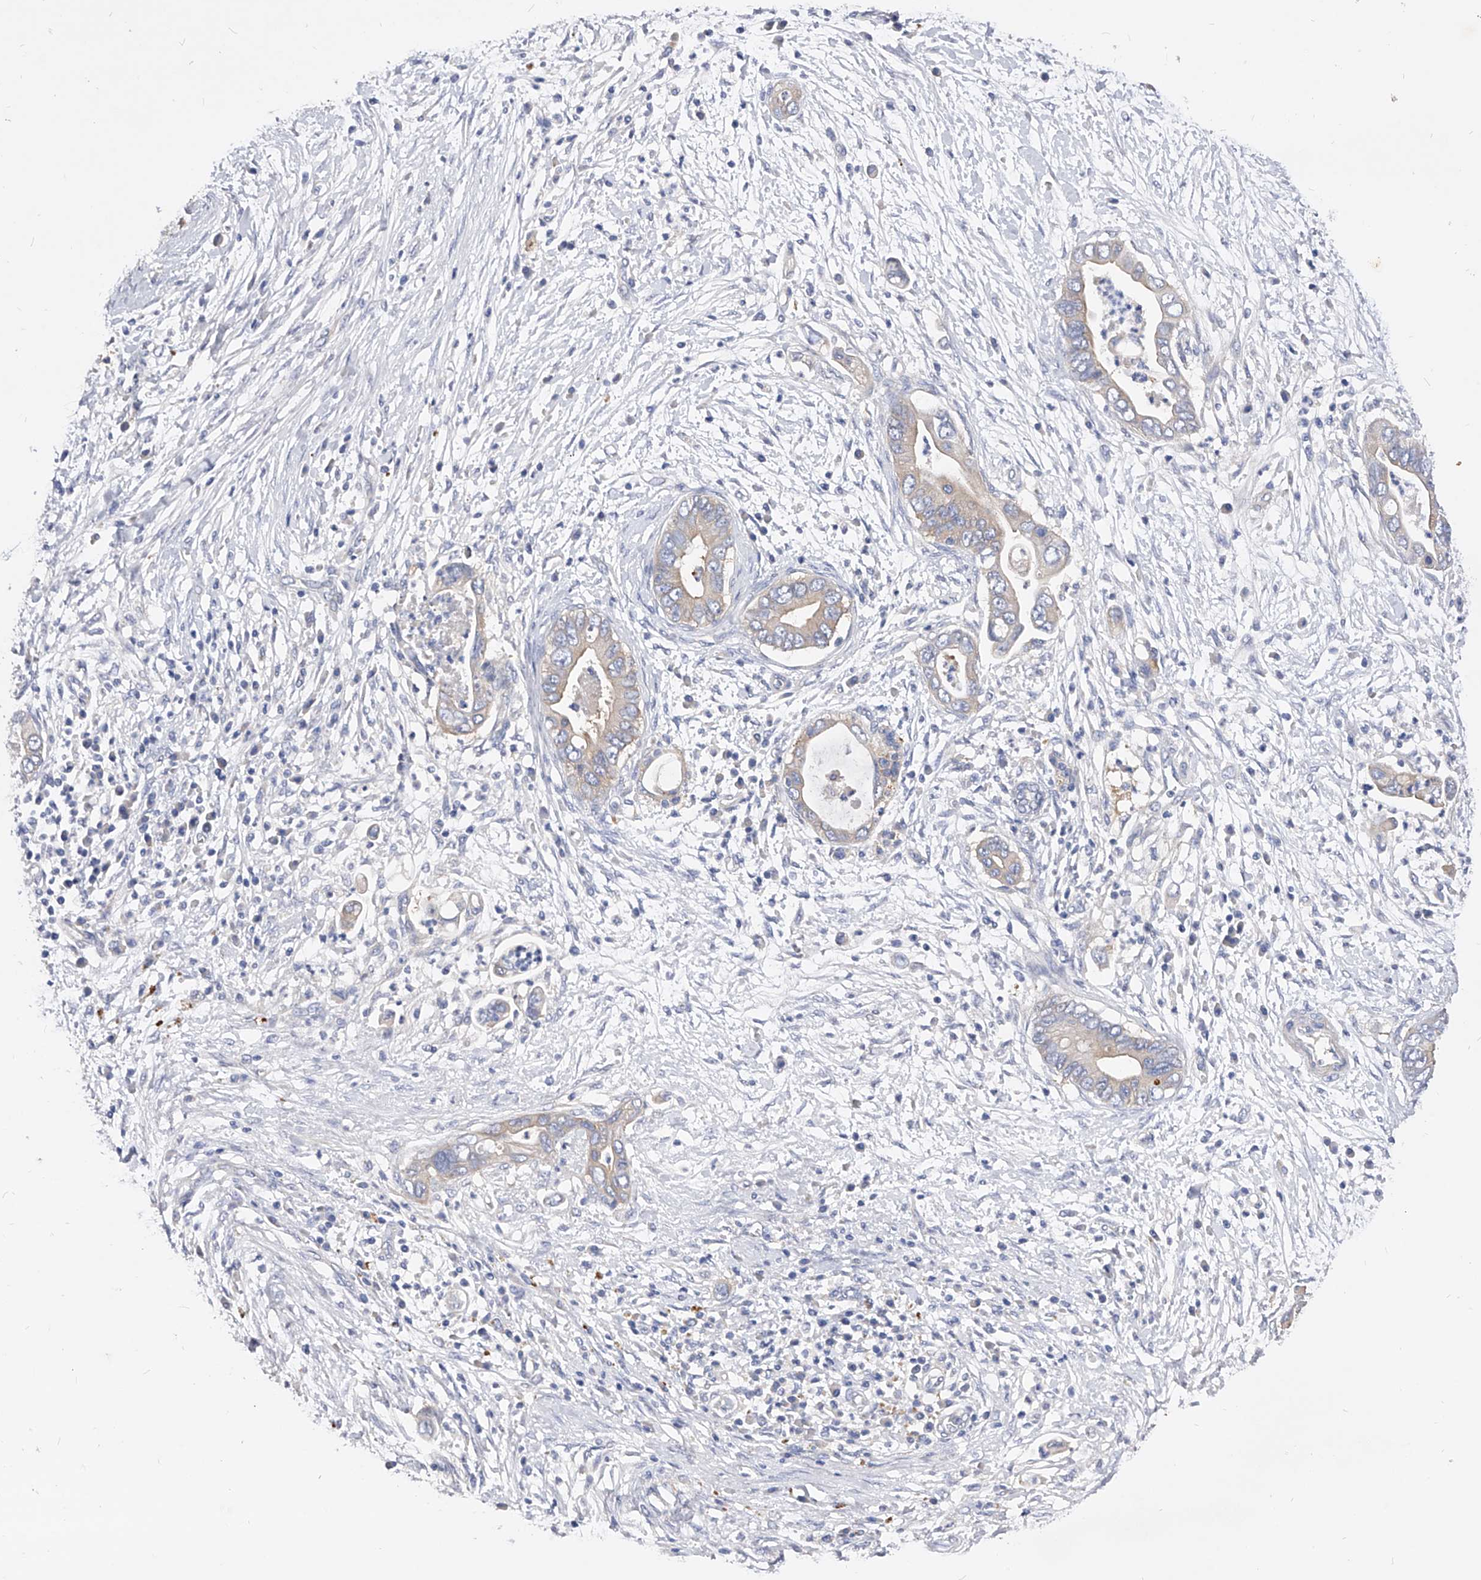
{"staining": {"intensity": "negative", "quantity": "none", "location": "none"}, "tissue": "pancreatic cancer", "cell_type": "Tumor cells", "image_type": "cancer", "snomed": [{"axis": "morphology", "description": "Adenocarcinoma, NOS"}, {"axis": "topography", "description": "Pancreas"}], "caption": "The histopathology image displays no staining of tumor cells in adenocarcinoma (pancreatic).", "gene": "PPP5C", "patient": {"sex": "male", "age": 75}}